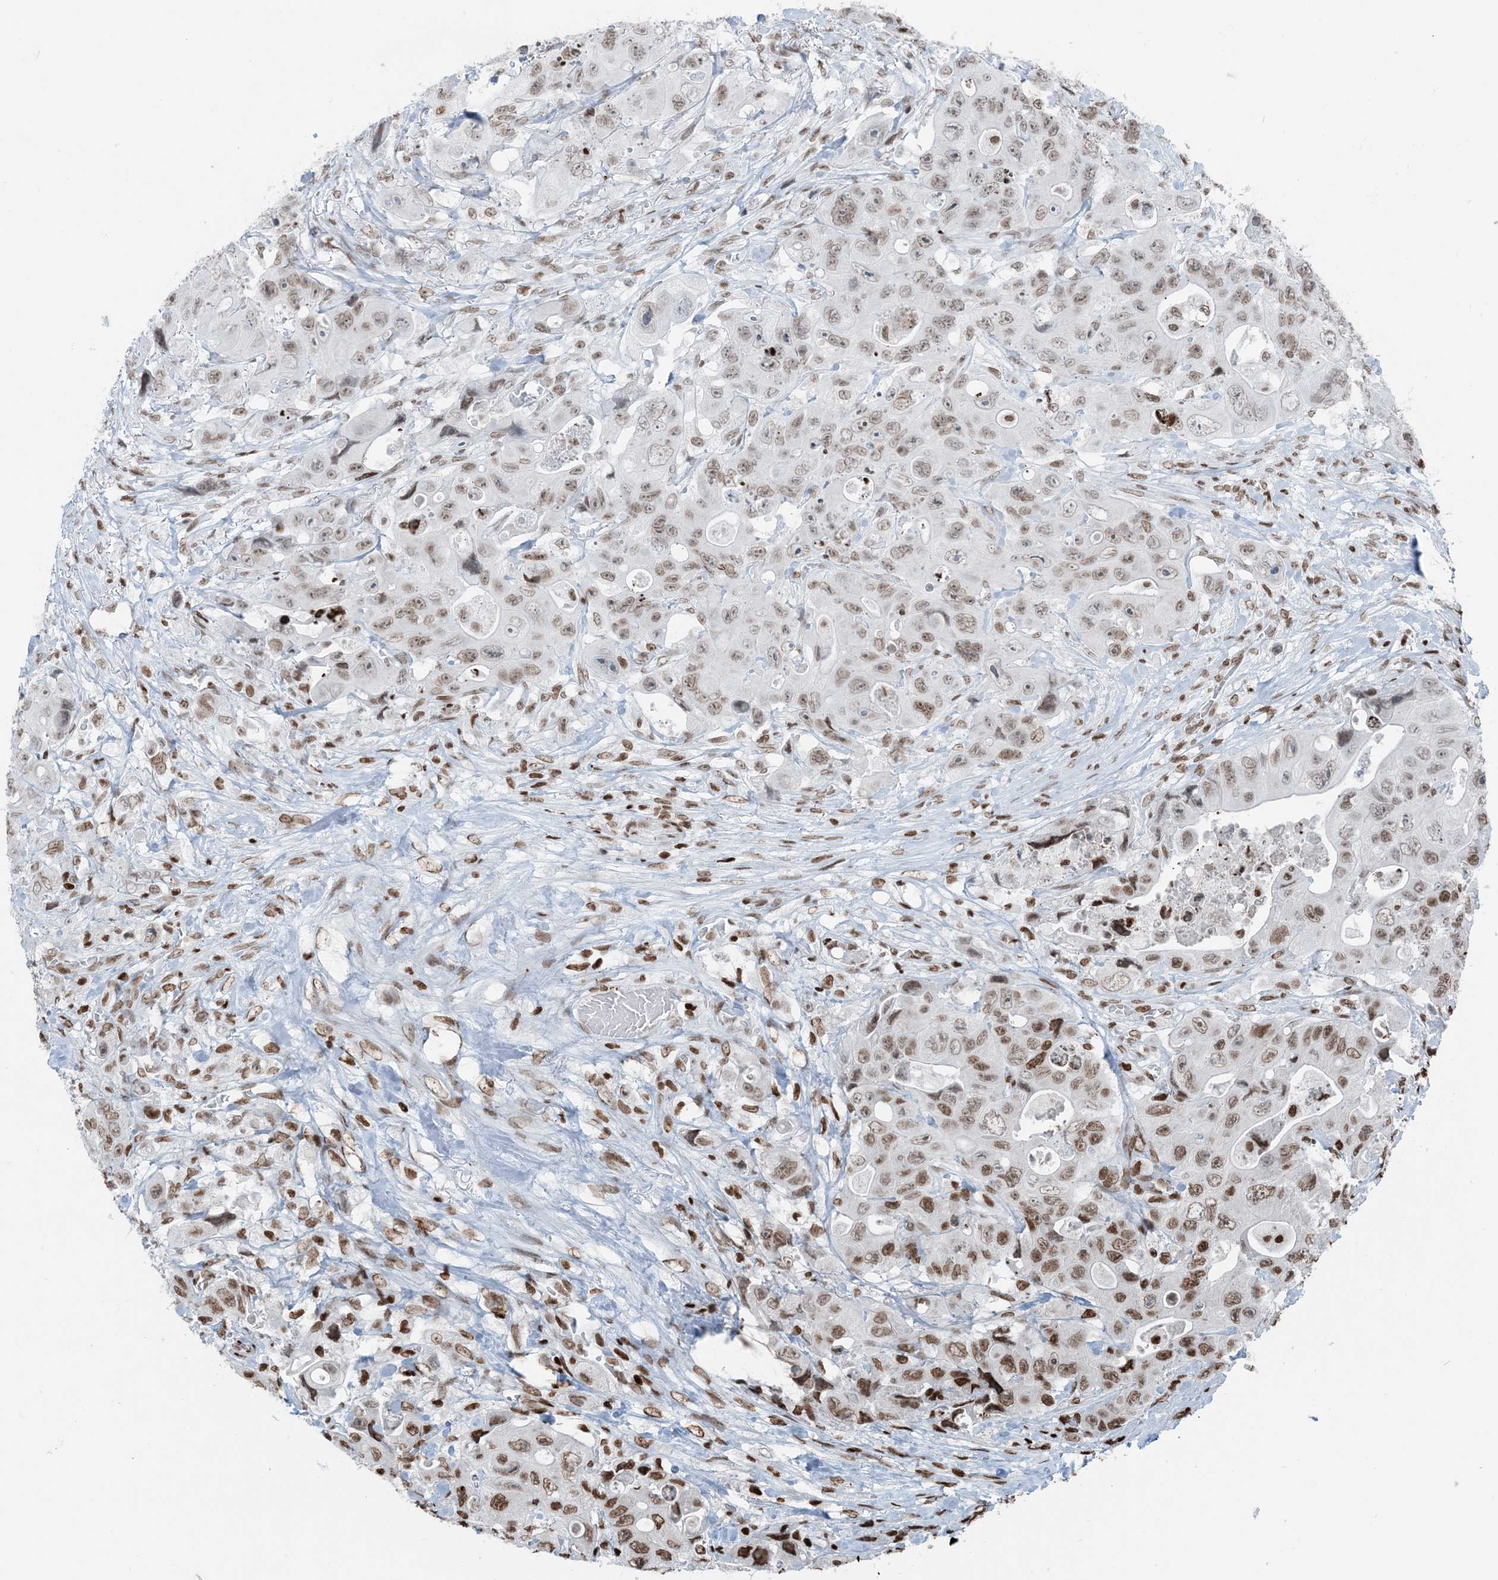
{"staining": {"intensity": "moderate", "quantity": "25%-75%", "location": "nuclear"}, "tissue": "colorectal cancer", "cell_type": "Tumor cells", "image_type": "cancer", "snomed": [{"axis": "morphology", "description": "Adenocarcinoma, NOS"}, {"axis": "topography", "description": "Colon"}], "caption": "Moderate nuclear positivity for a protein is present in about 25%-75% of tumor cells of adenocarcinoma (colorectal) using immunohistochemistry (IHC).", "gene": "H3-3B", "patient": {"sex": "female", "age": 46}}